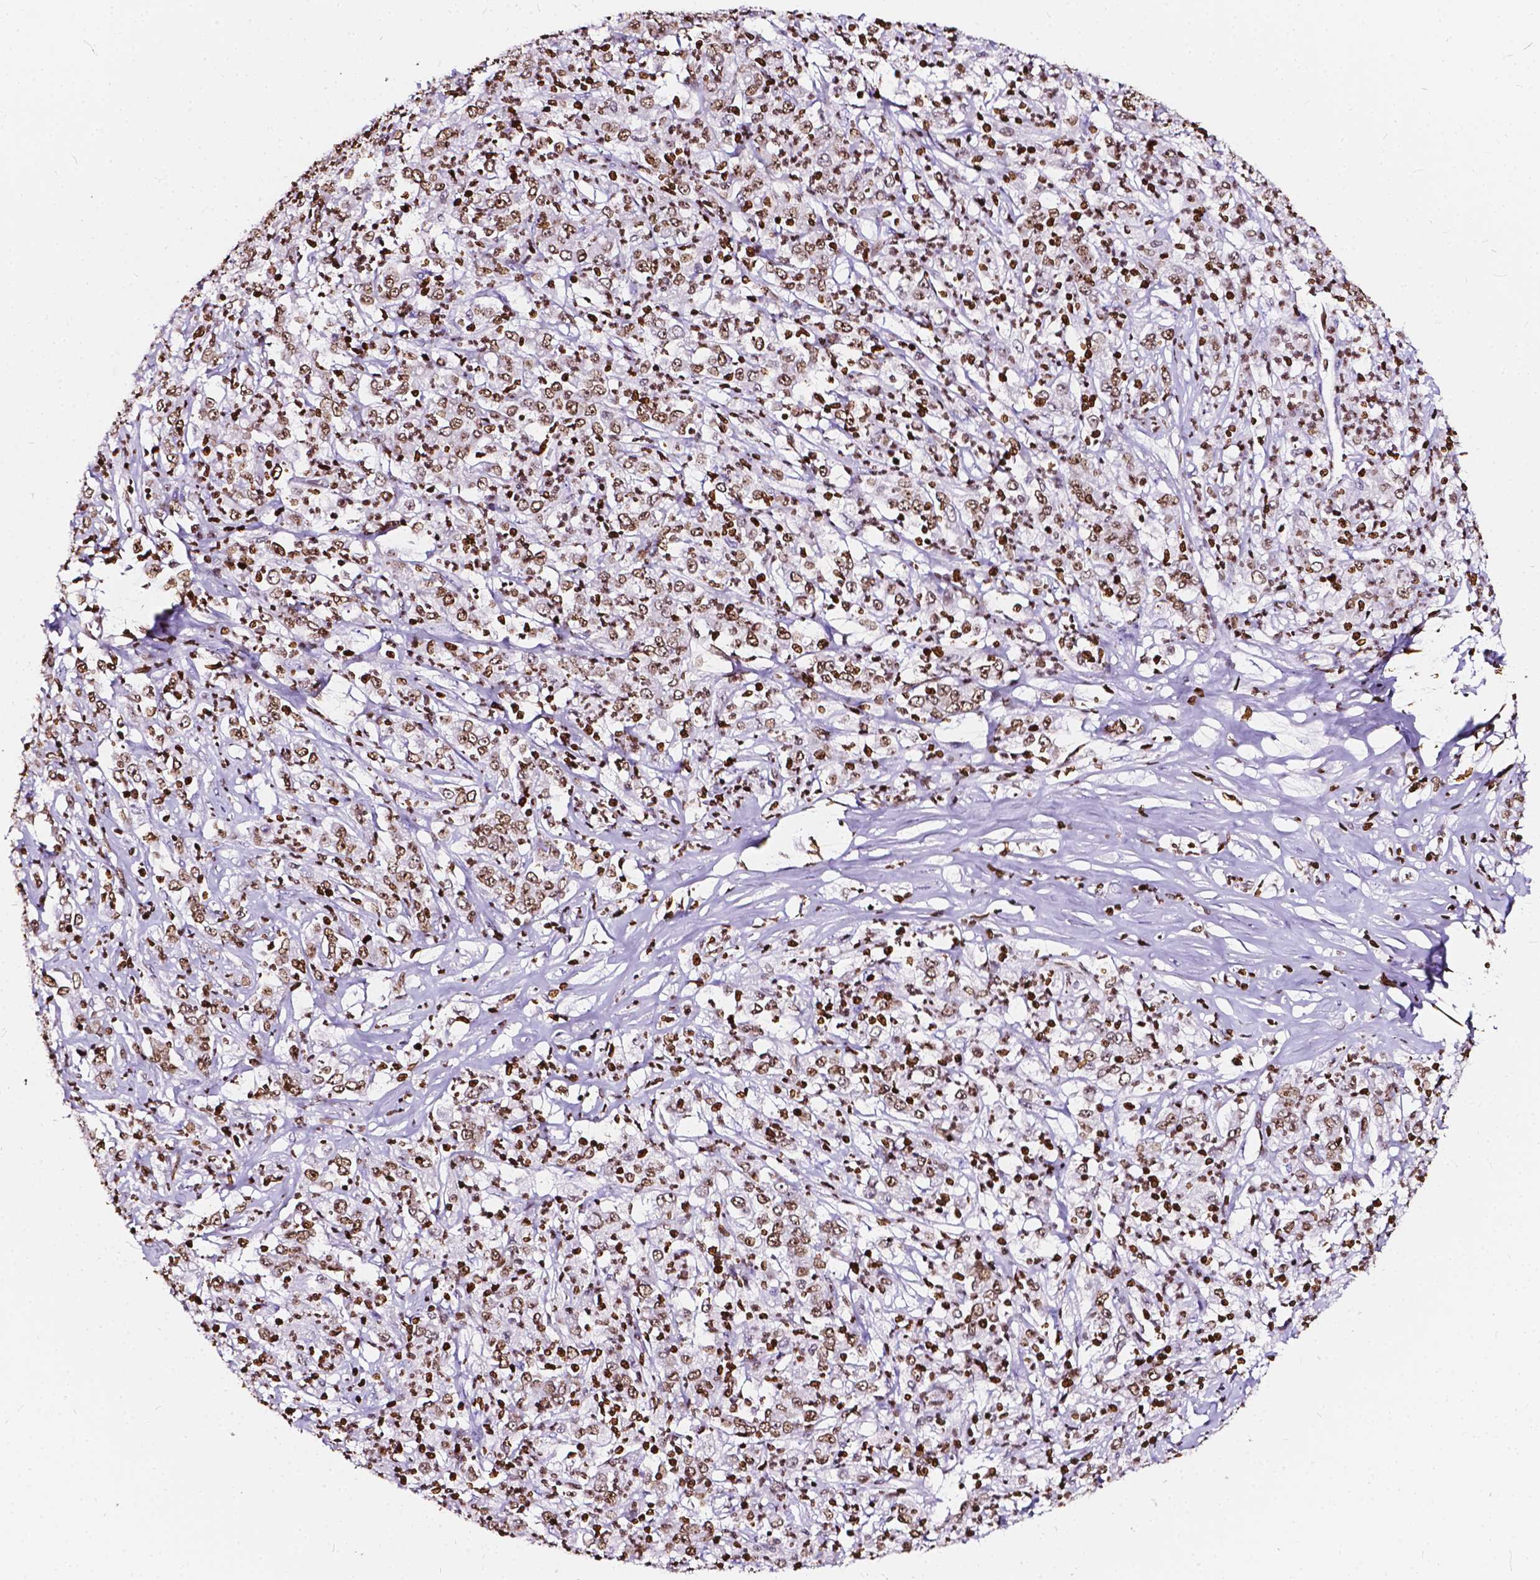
{"staining": {"intensity": "strong", "quantity": ">75%", "location": "nuclear"}, "tissue": "stomach cancer", "cell_type": "Tumor cells", "image_type": "cancer", "snomed": [{"axis": "morphology", "description": "Adenocarcinoma, NOS"}, {"axis": "topography", "description": "Stomach, lower"}], "caption": "Approximately >75% of tumor cells in human adenocarcinoma (stomach) show strong nuclear protein expression as visualized by brown immunohistochemical staining.", "gene": "CBY3", "patient": {"sex": "female", "age": 71}}